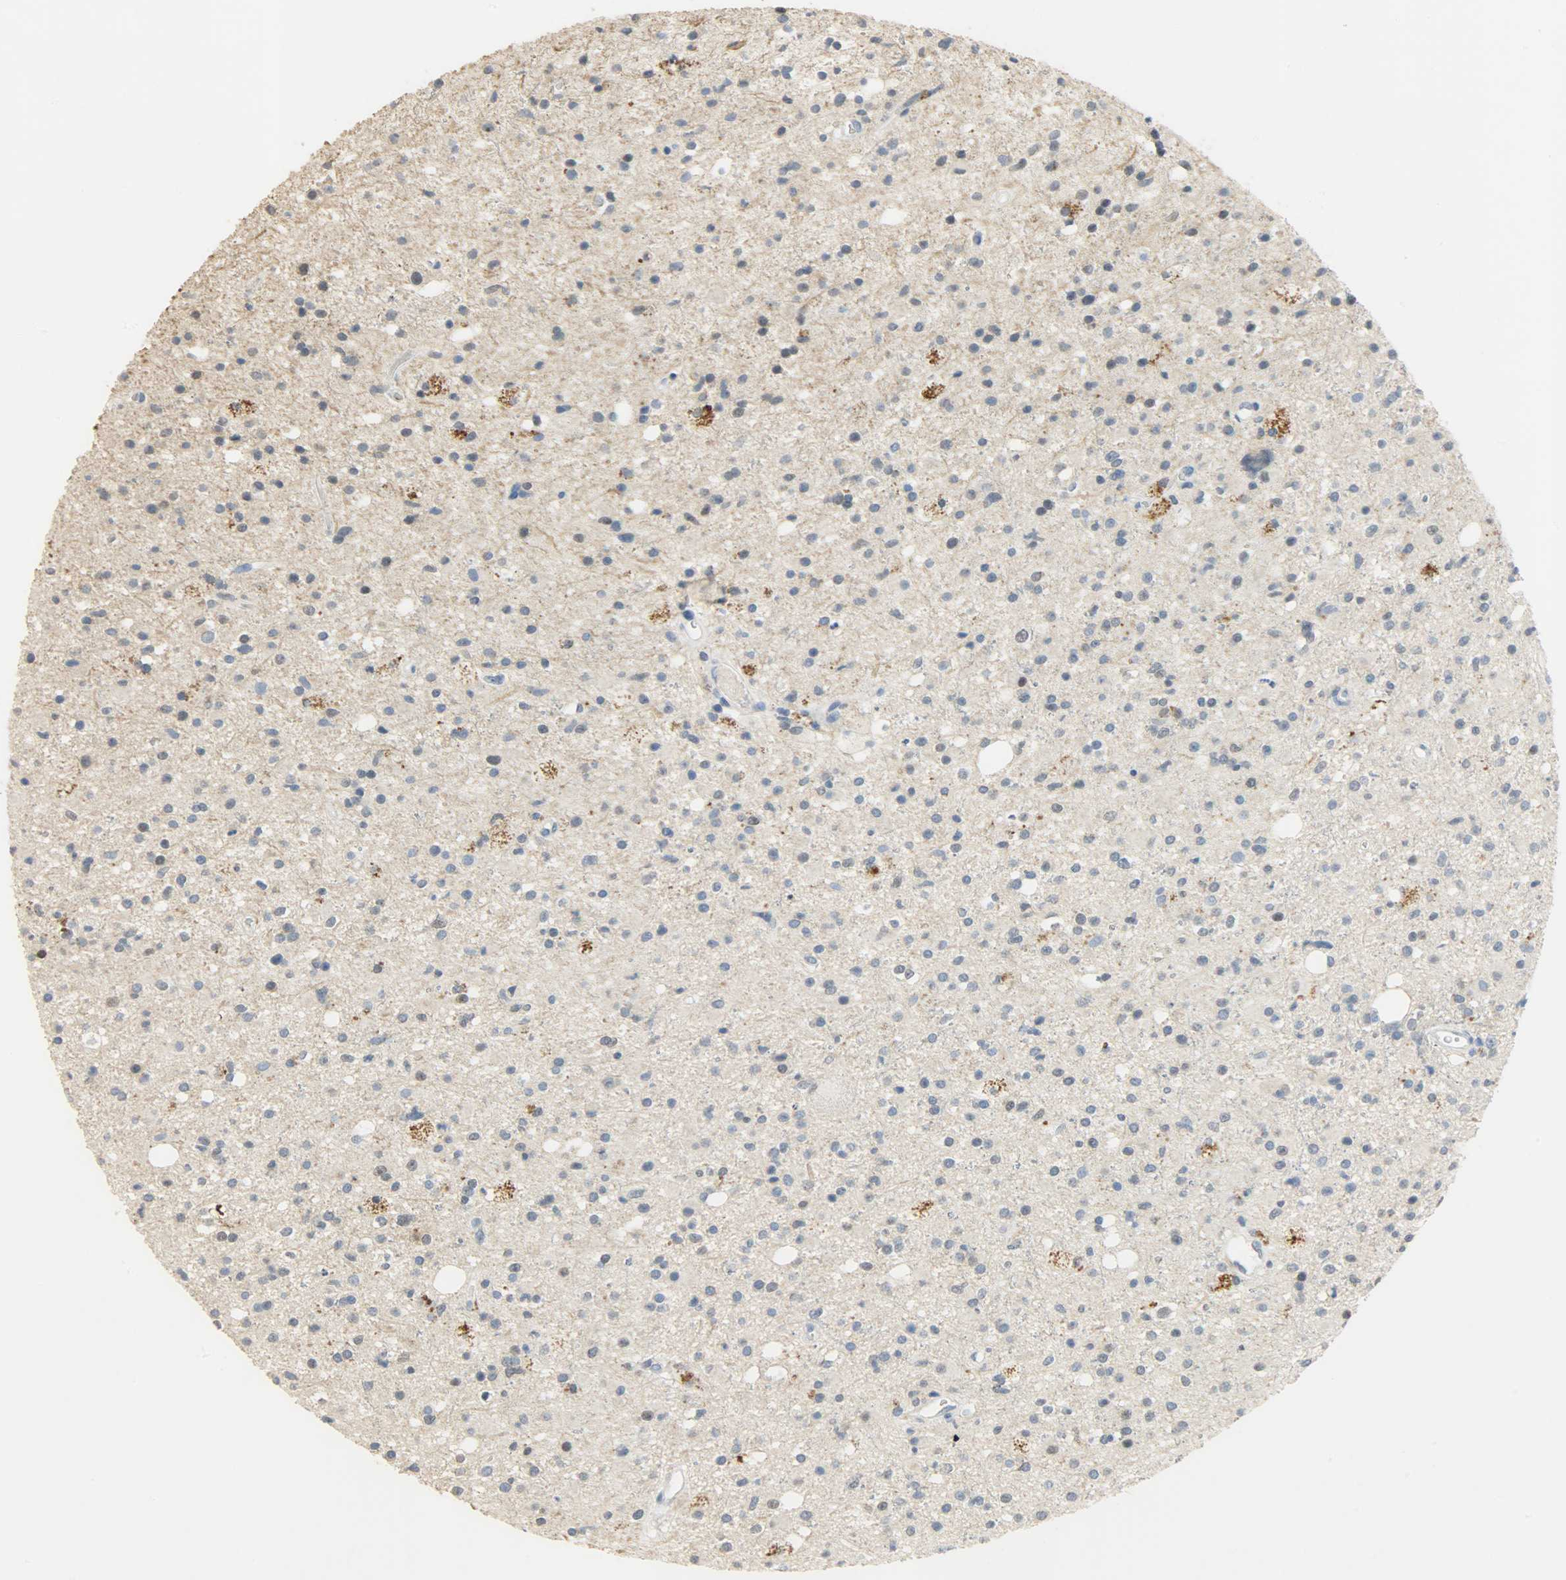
{"staining": {"intensity": "strong", "quantity": "25%-75%", "location": "cytoplasmic/membranous"}, "tissue": "glioma", "cell_type": "Tumor cells", "image_type": "cancer", "snomed": [{"axis": "morphology", "description": "Glioma, malignant, High grade"}, {"axis": "topography", "description": "Brain"}], "caption": "Protein expression analysis of glioma reveals strong cytoplasmic/membranous staining in approximately 25%-75% of tumor cells. Using DAB (brown) and hematoxylin (blue) stains, captured at high magnification using brightfield microscopy.", "gene": "DNAJB6", "patient": {"sex": "male", "age": 33}}